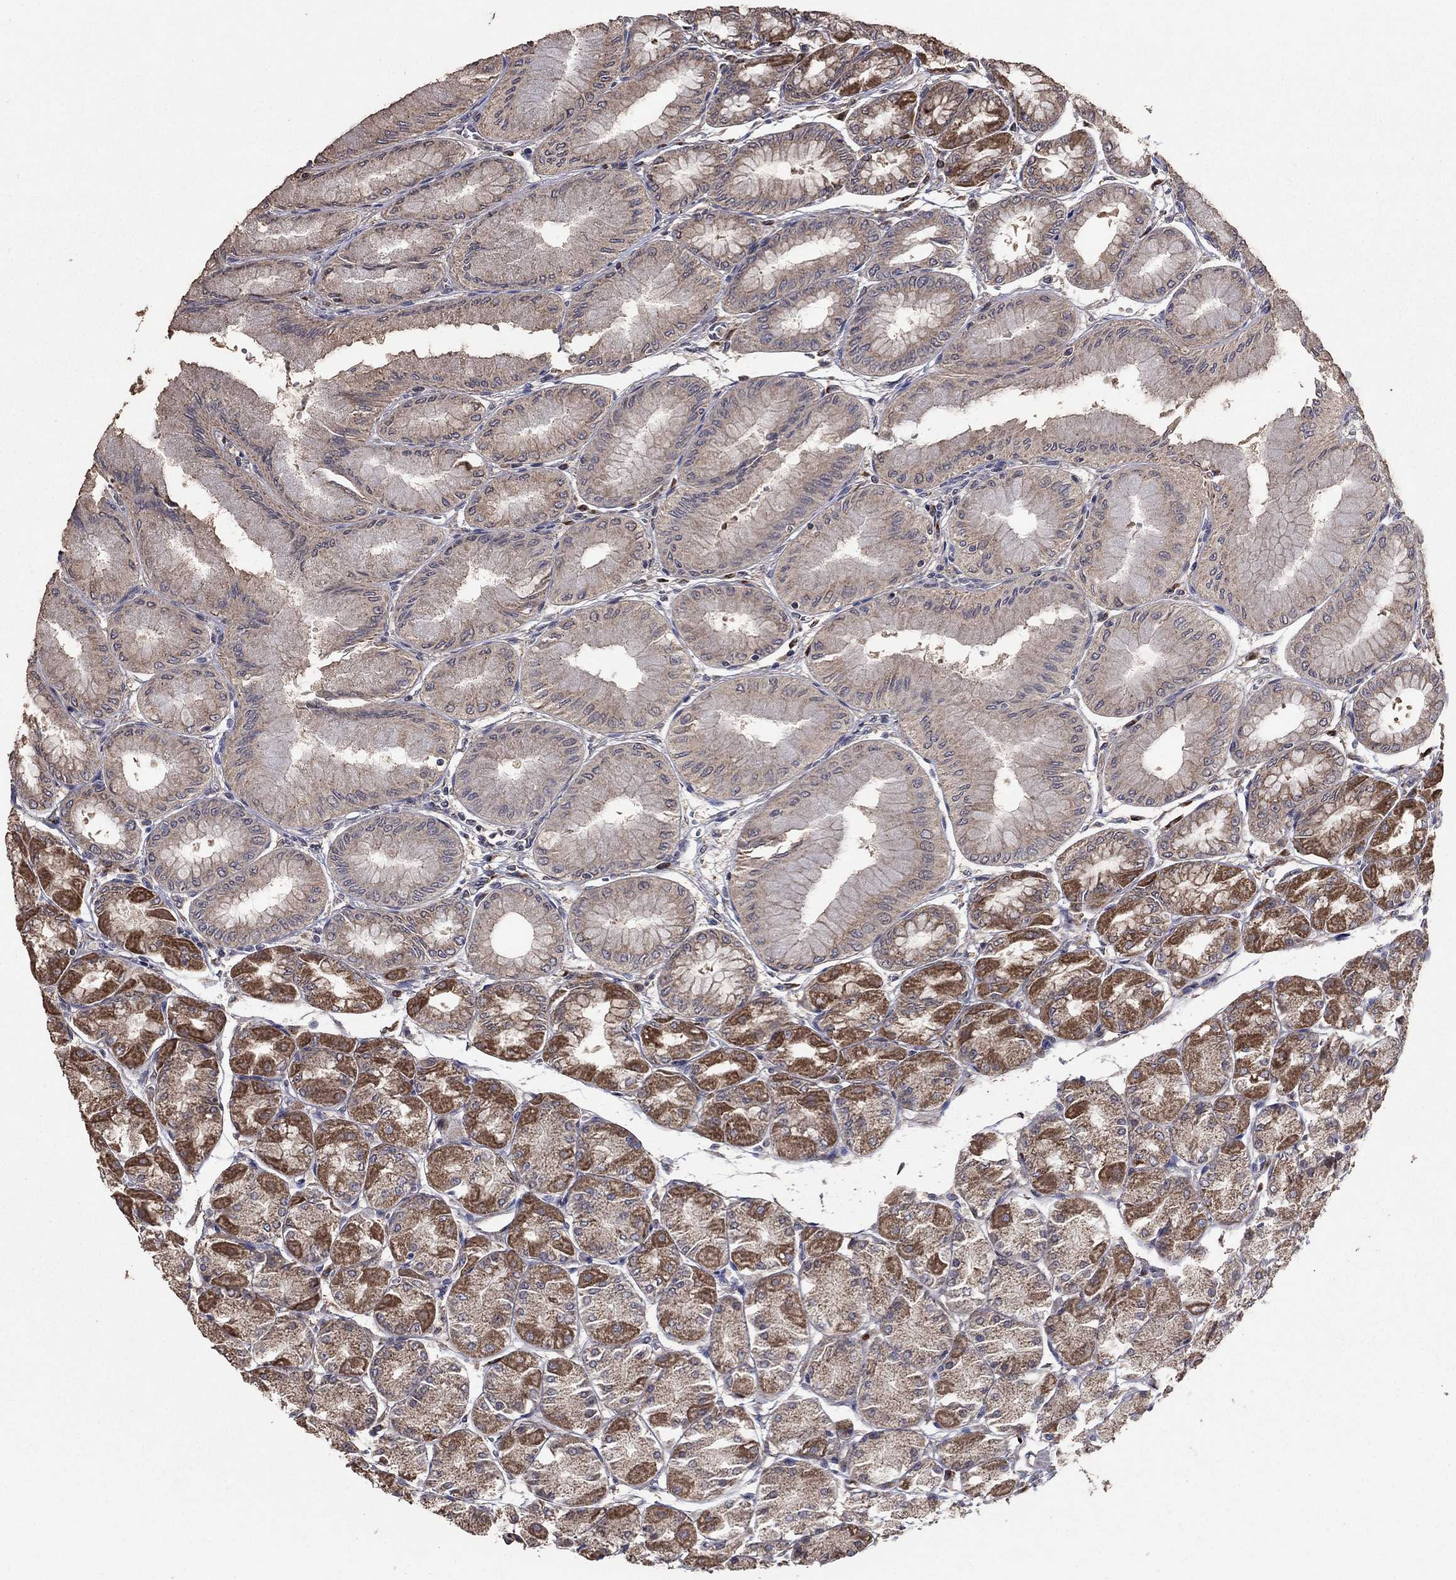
{"staining": {"intensity": "moderate", "quantity": "25%-75%", "location": "cytoplasmic/membranous"}, "tissue": "stomach", "cell_type": "Glandular cells", "image_type": "normal", "snomed": [{"axis": "morphology", "description": "Normal tissue, NOS"}, {"axis": "topography", "description": "Stomach, upper"}], "caption": "Protein expression analysis of benign stomach displays moderate cytoplasmic/membranous staining in approximately 25%-75% of glandular cells.", "gene": "FLT4", "patient": {"sex": "male", "age": 60}}